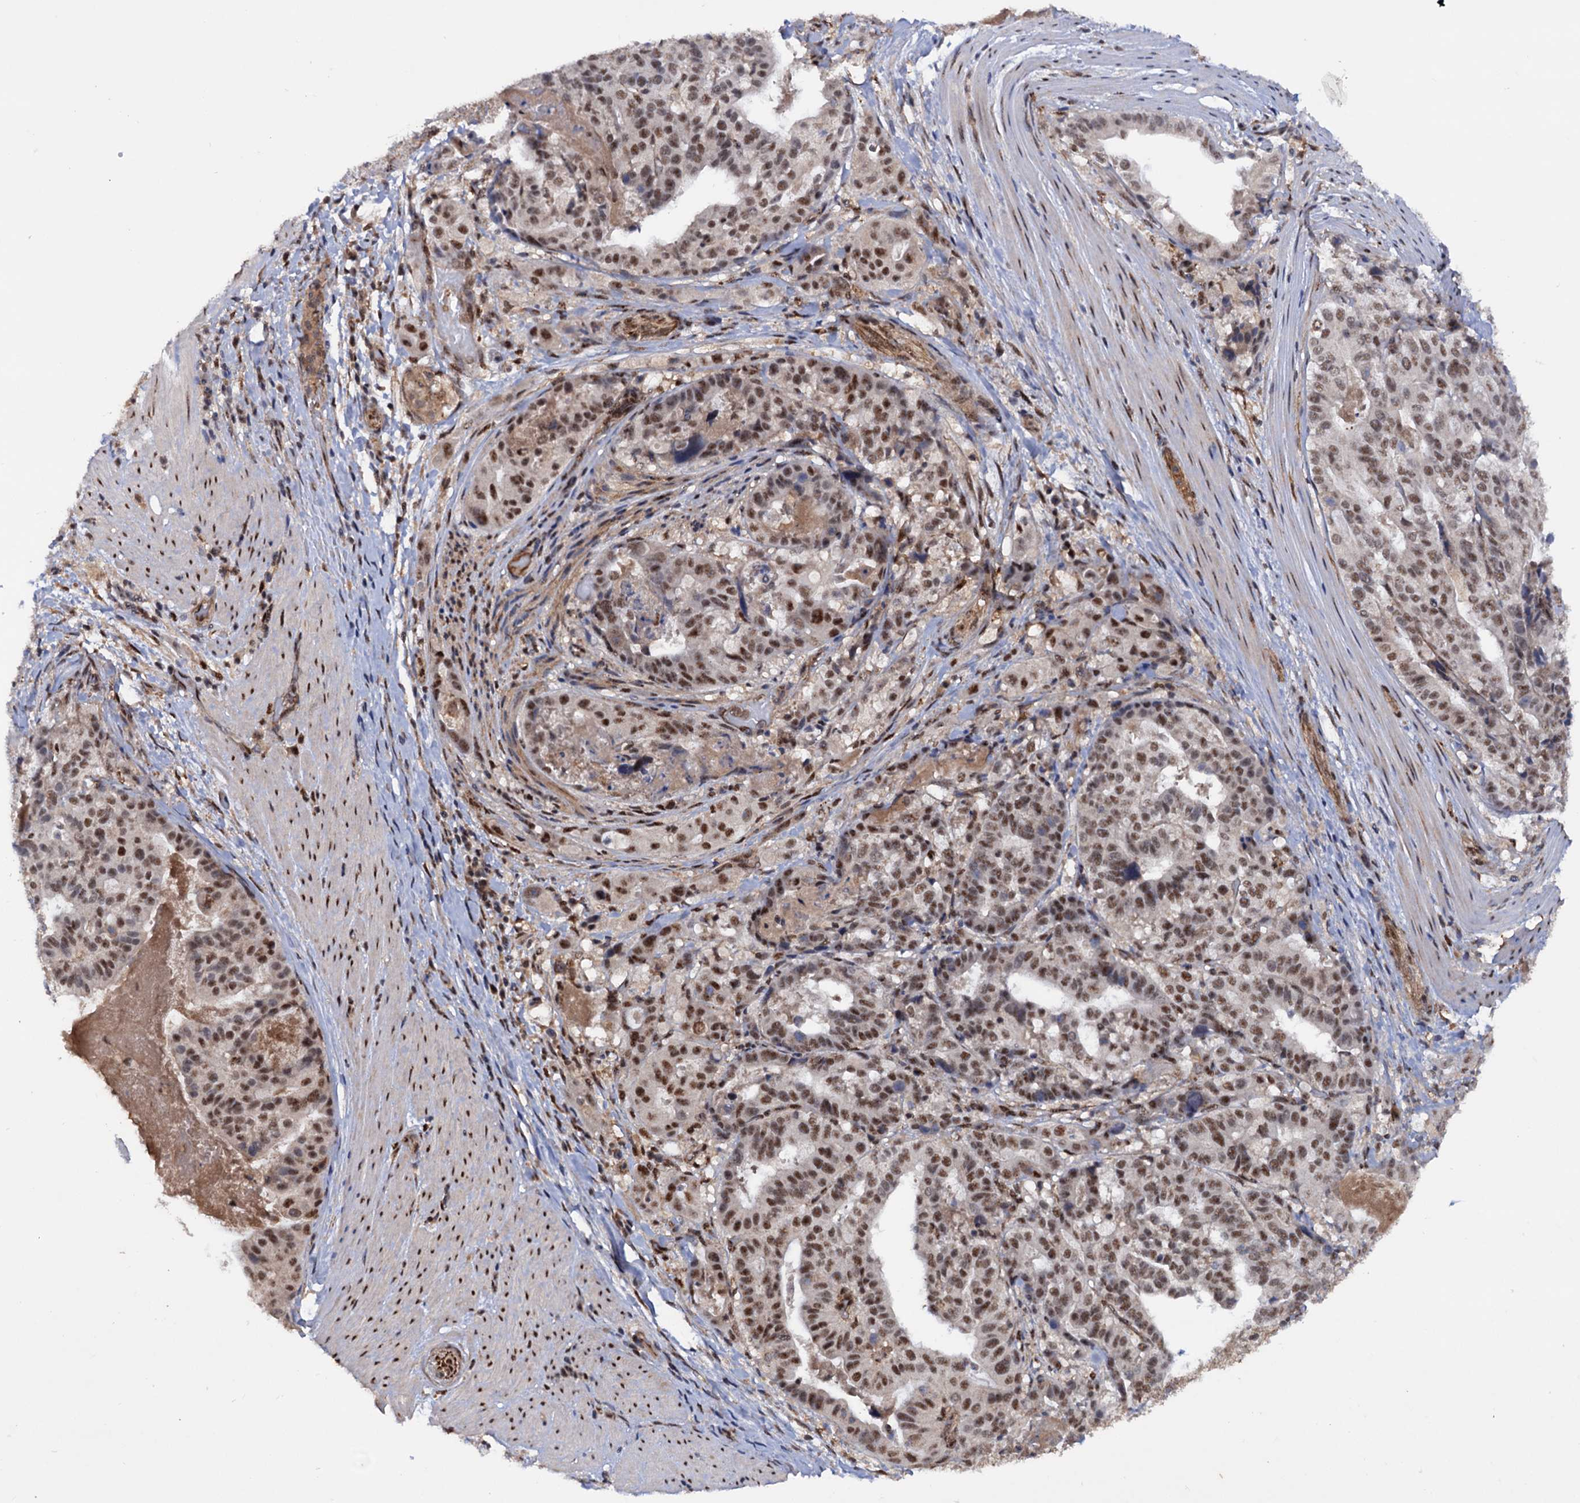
{"staining": {"intensity": "moderate", "quantity": ">75%", "location": "nuclear"}, "tissue": "stomach cancer", "cell_type": "Tumor cells", "image_type": "cancer", "snomed": [{"axis": "morphology", "description": "Adenocarcinoma, NOS"}, {"axis": "topography", "description": "Stomach"}], "caption": "Immunohistochemical staining of adenocarcinoma (stomach) demonstrates medium levels of moderate nuclear staining in about >75% of tumor cells.", "gene": "TBC1D12", "patient": {"sex": "male", "age": 48}}